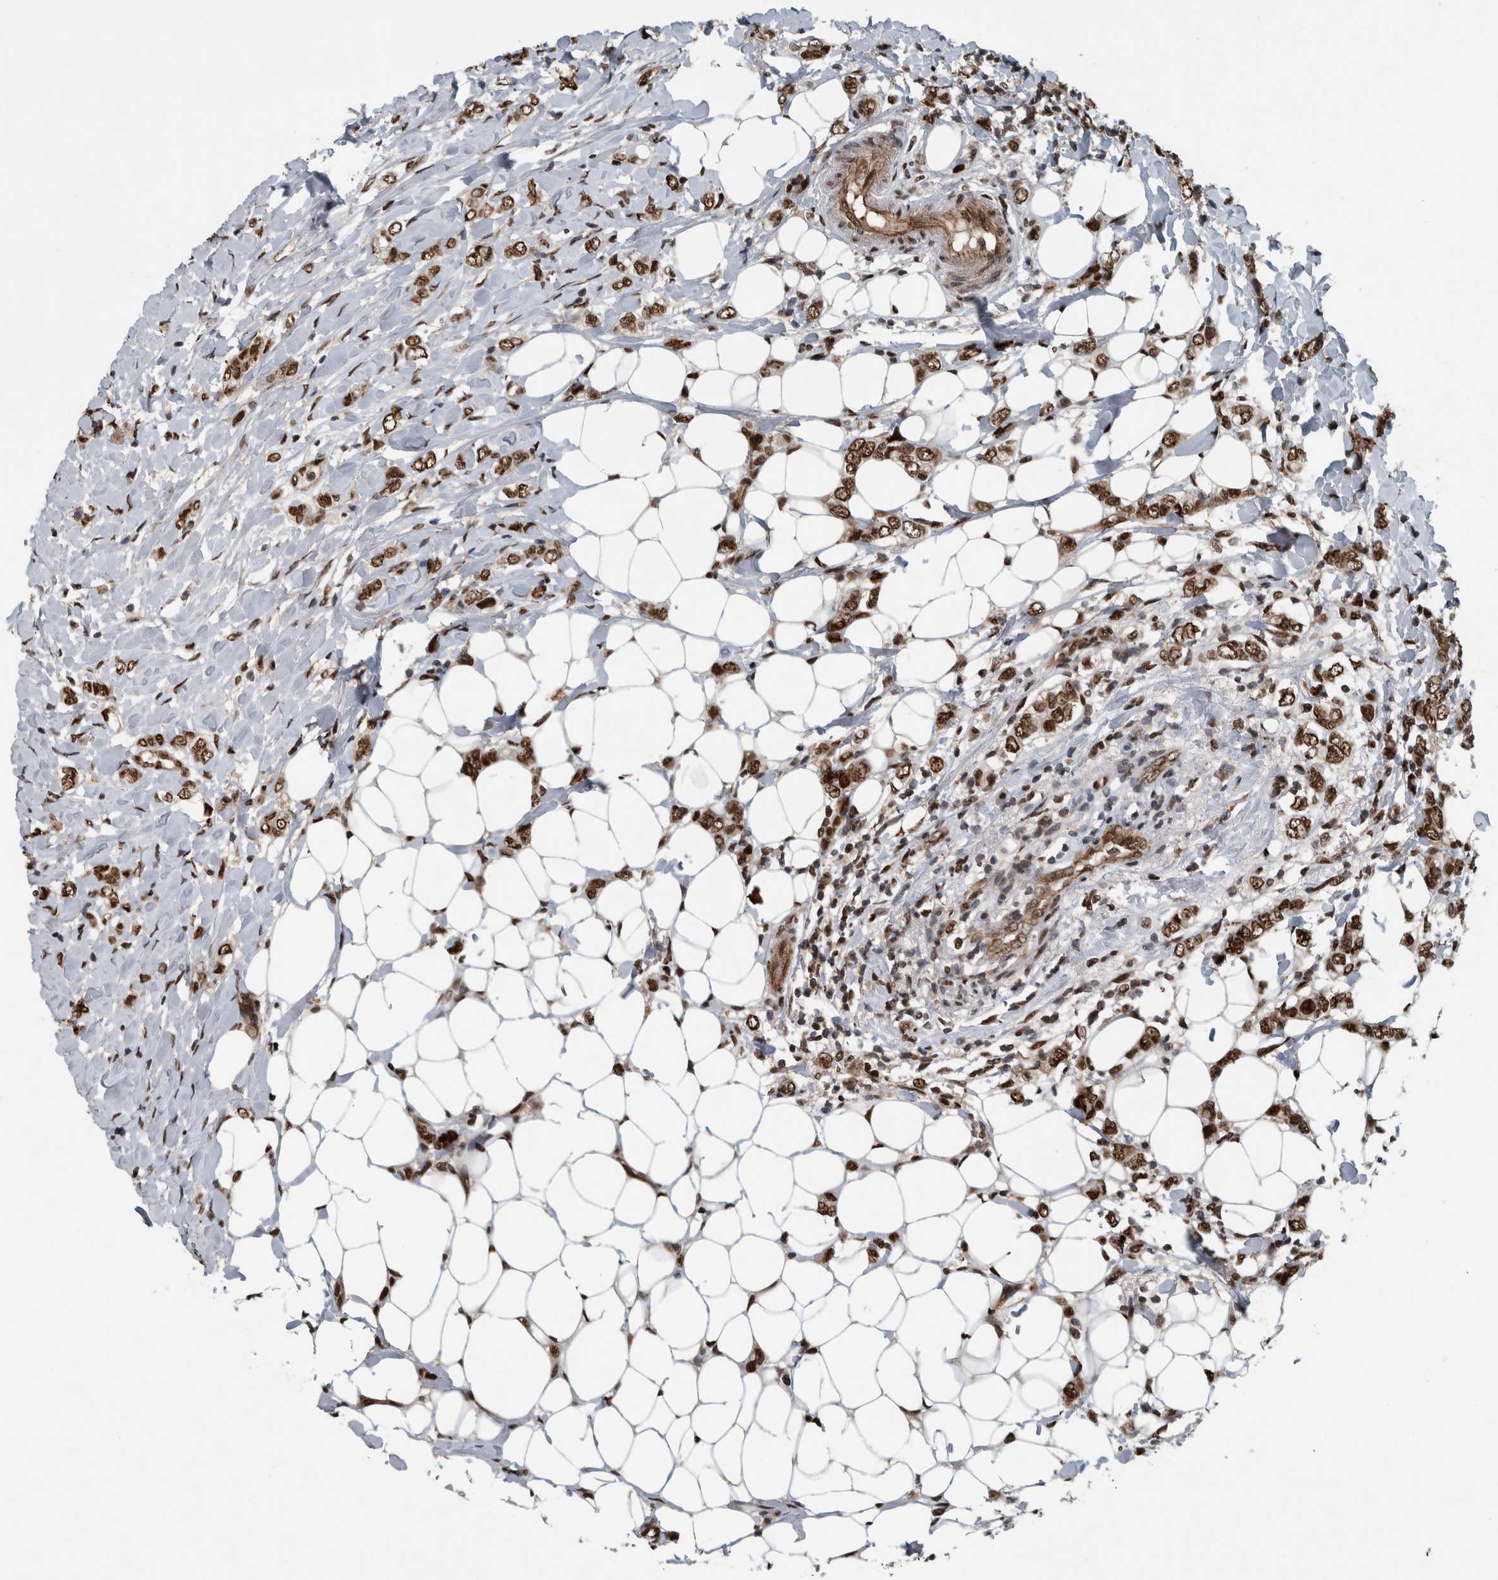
{"staining": {"intensity": "strong", "quantity": ">75%", "location": "nuclear"}, "tissue": "breast cancer", "cell_type": "Tumor cells", "image_type": "cancer", "snomed": [{"axis": "morphology", "description": "Normal tissue, NOS"}, {"axis": "morphology", "description": "Lobular carcinoma"}, {"axis": "topography", "description": "Breast"}], "caption": "Breast lobular carcinoma stained with DAB (3,3'-diaminobenzidine) immunohistochemistry reveals high levels of strong nuclear expression in approximately >75% of tumor cells.", "gene": "FAM135B", "patient": {"sex": "female", "age": 47}}